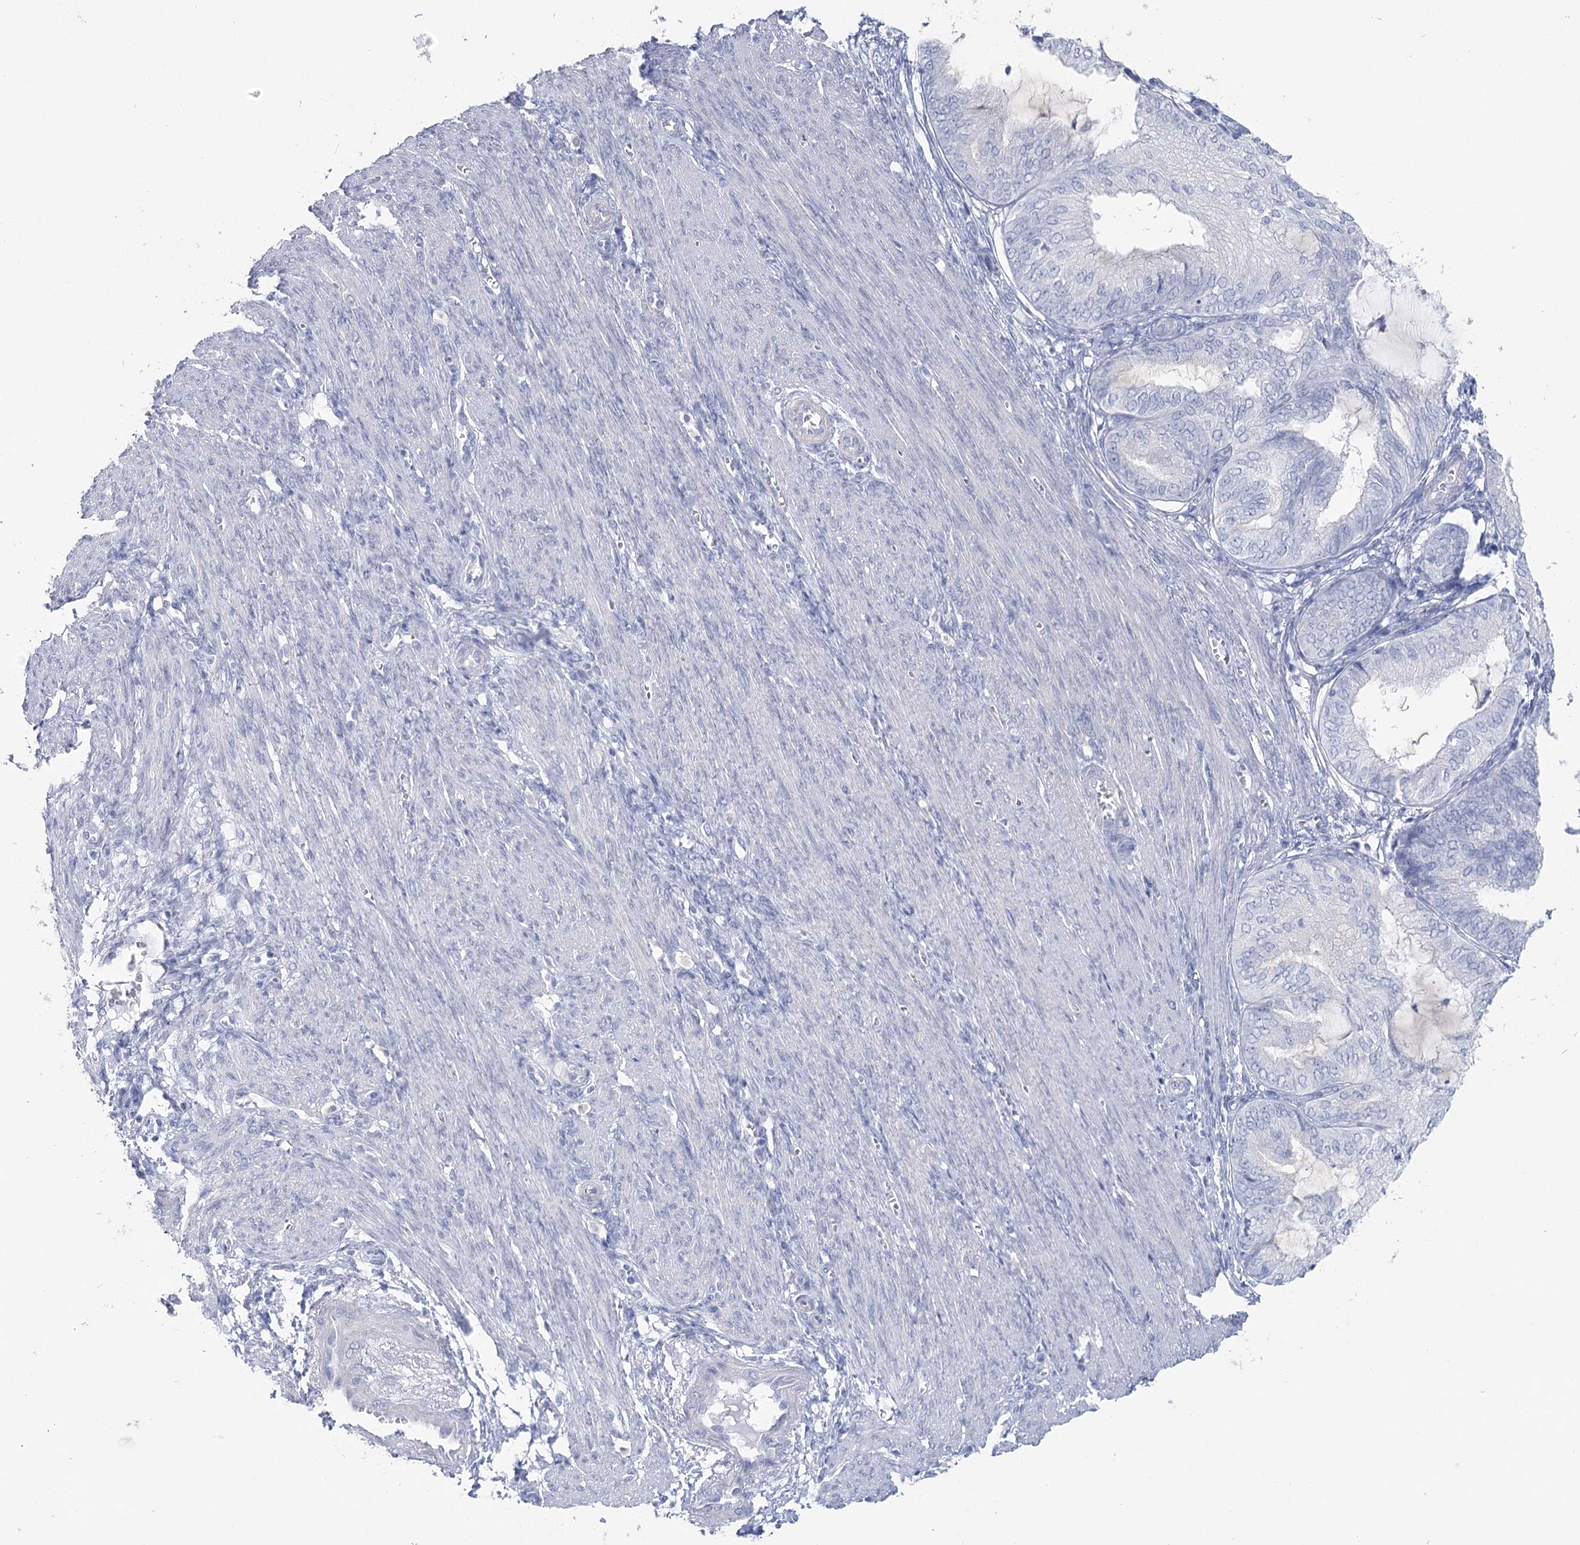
{"staining": {"intensity": "negative", "quantity": "none", "location": "none"}, "tissue": "endometrial cancer", "cell_type": "Tumor cells", "image_type": "cancer", "snomed": [{"axis": "morphology", "description": "Adenocarcinoma, NOS"}, {"axis": "topography", "description": "Endometrium"}], "caption": "Immunohistochemical staining of human endometrial cancer (adenocarcinoma) displays no significant expression in tumor cells.", "gene": "CCDC88A", "patient": {"sex": "female", "age": 81}}